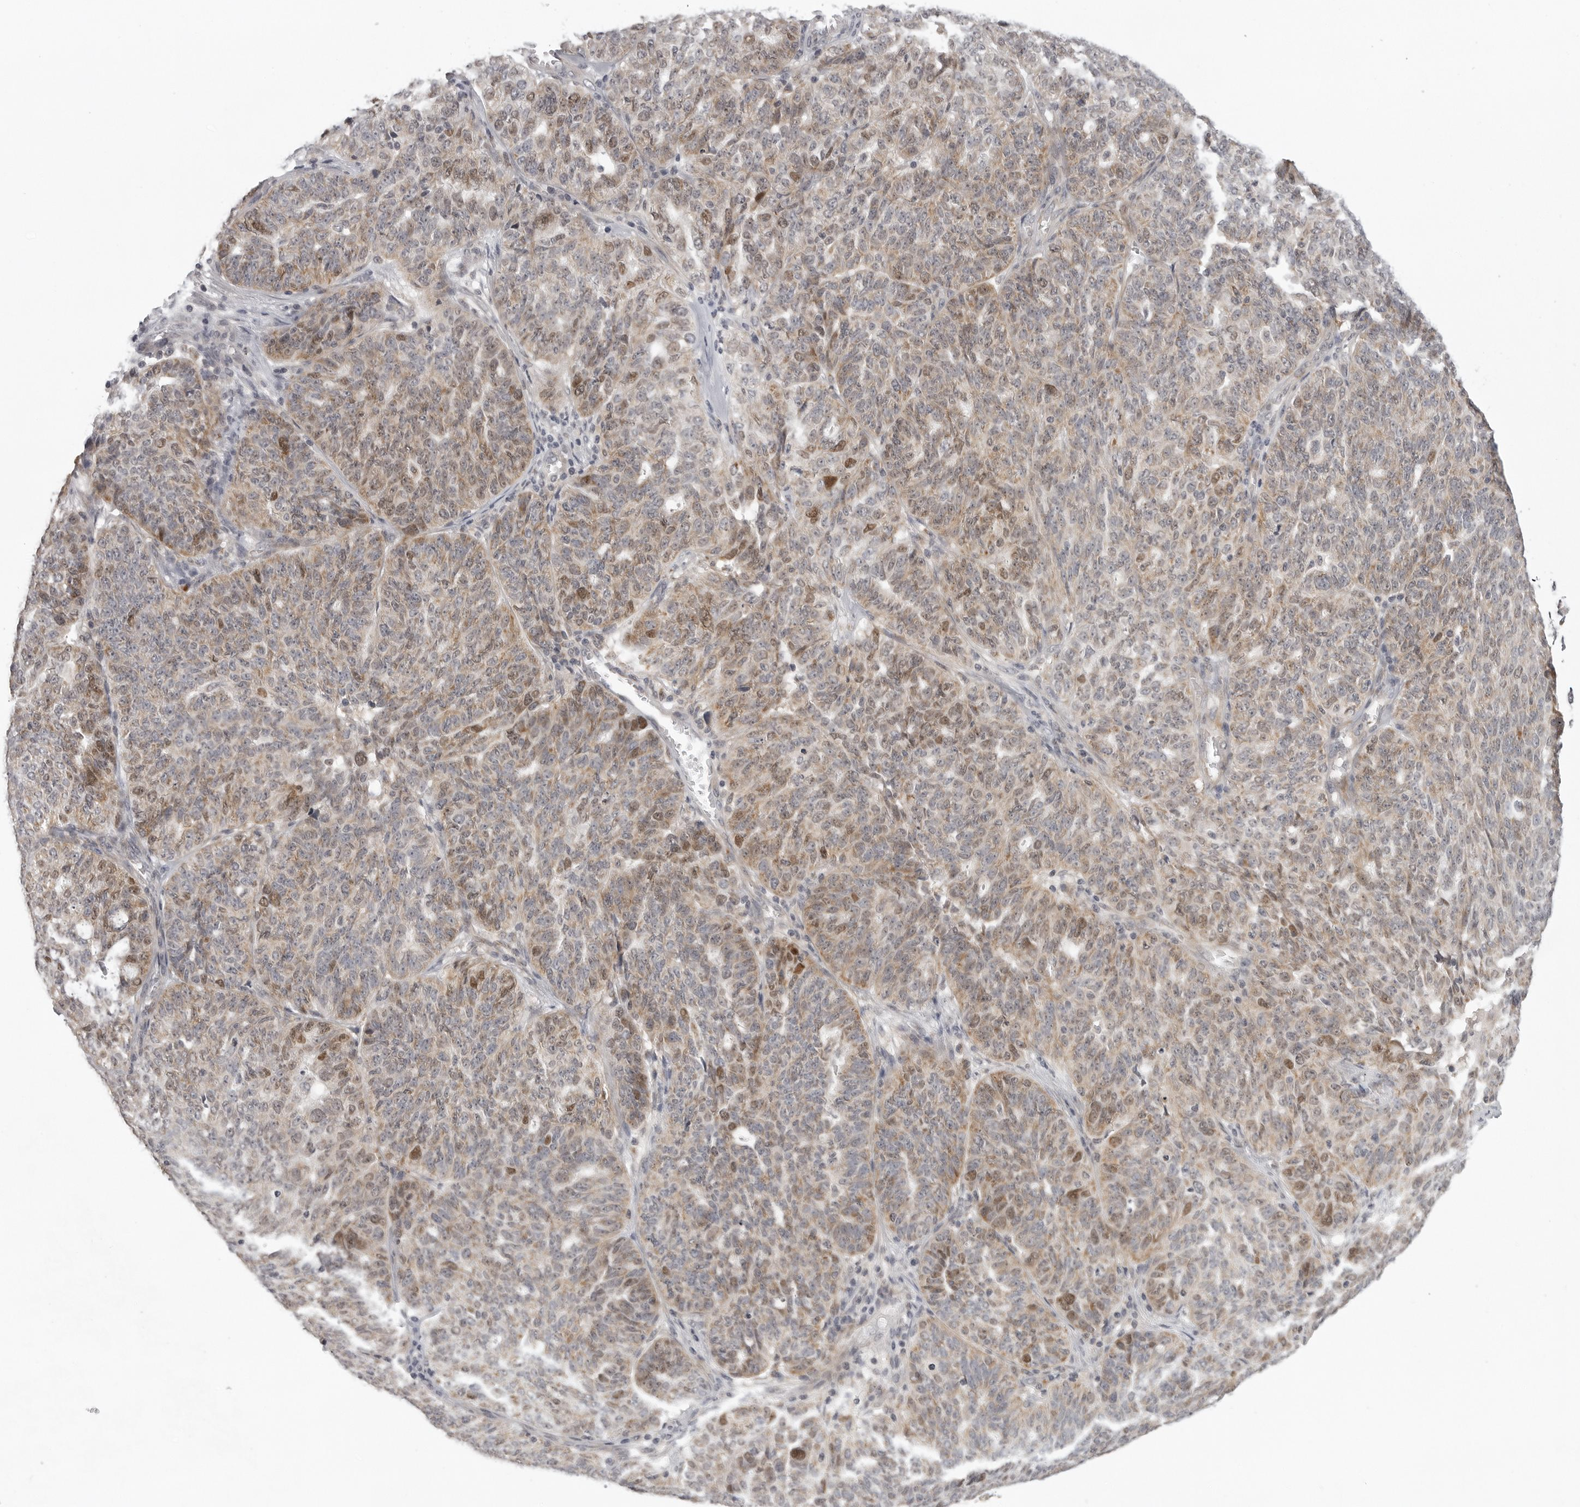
{"staining": {"intensity": "moderate", "quantity": "25%-75%", "location": "cytoplasmic/membranous,nuclear"}, "tissue": "ovarian cancer", "cell_type": "Tumor cells", "image_type": "cancer", "snomed": [{"axis": "morphology", "description": "Cystadenocarcinoma, serous, NOS"}, {"axis": "topography", "description": "Ovary"}], "caption": "This is an image of immunohistochemistry staining of ovarian cancer (serous cystadenocarcinoma), which shows moderate positivity in the cytoplasmic/membranous and nuclear of tumor cells.", "gene": "TUT4", "patient": {"sex": "female", "age": 59}}